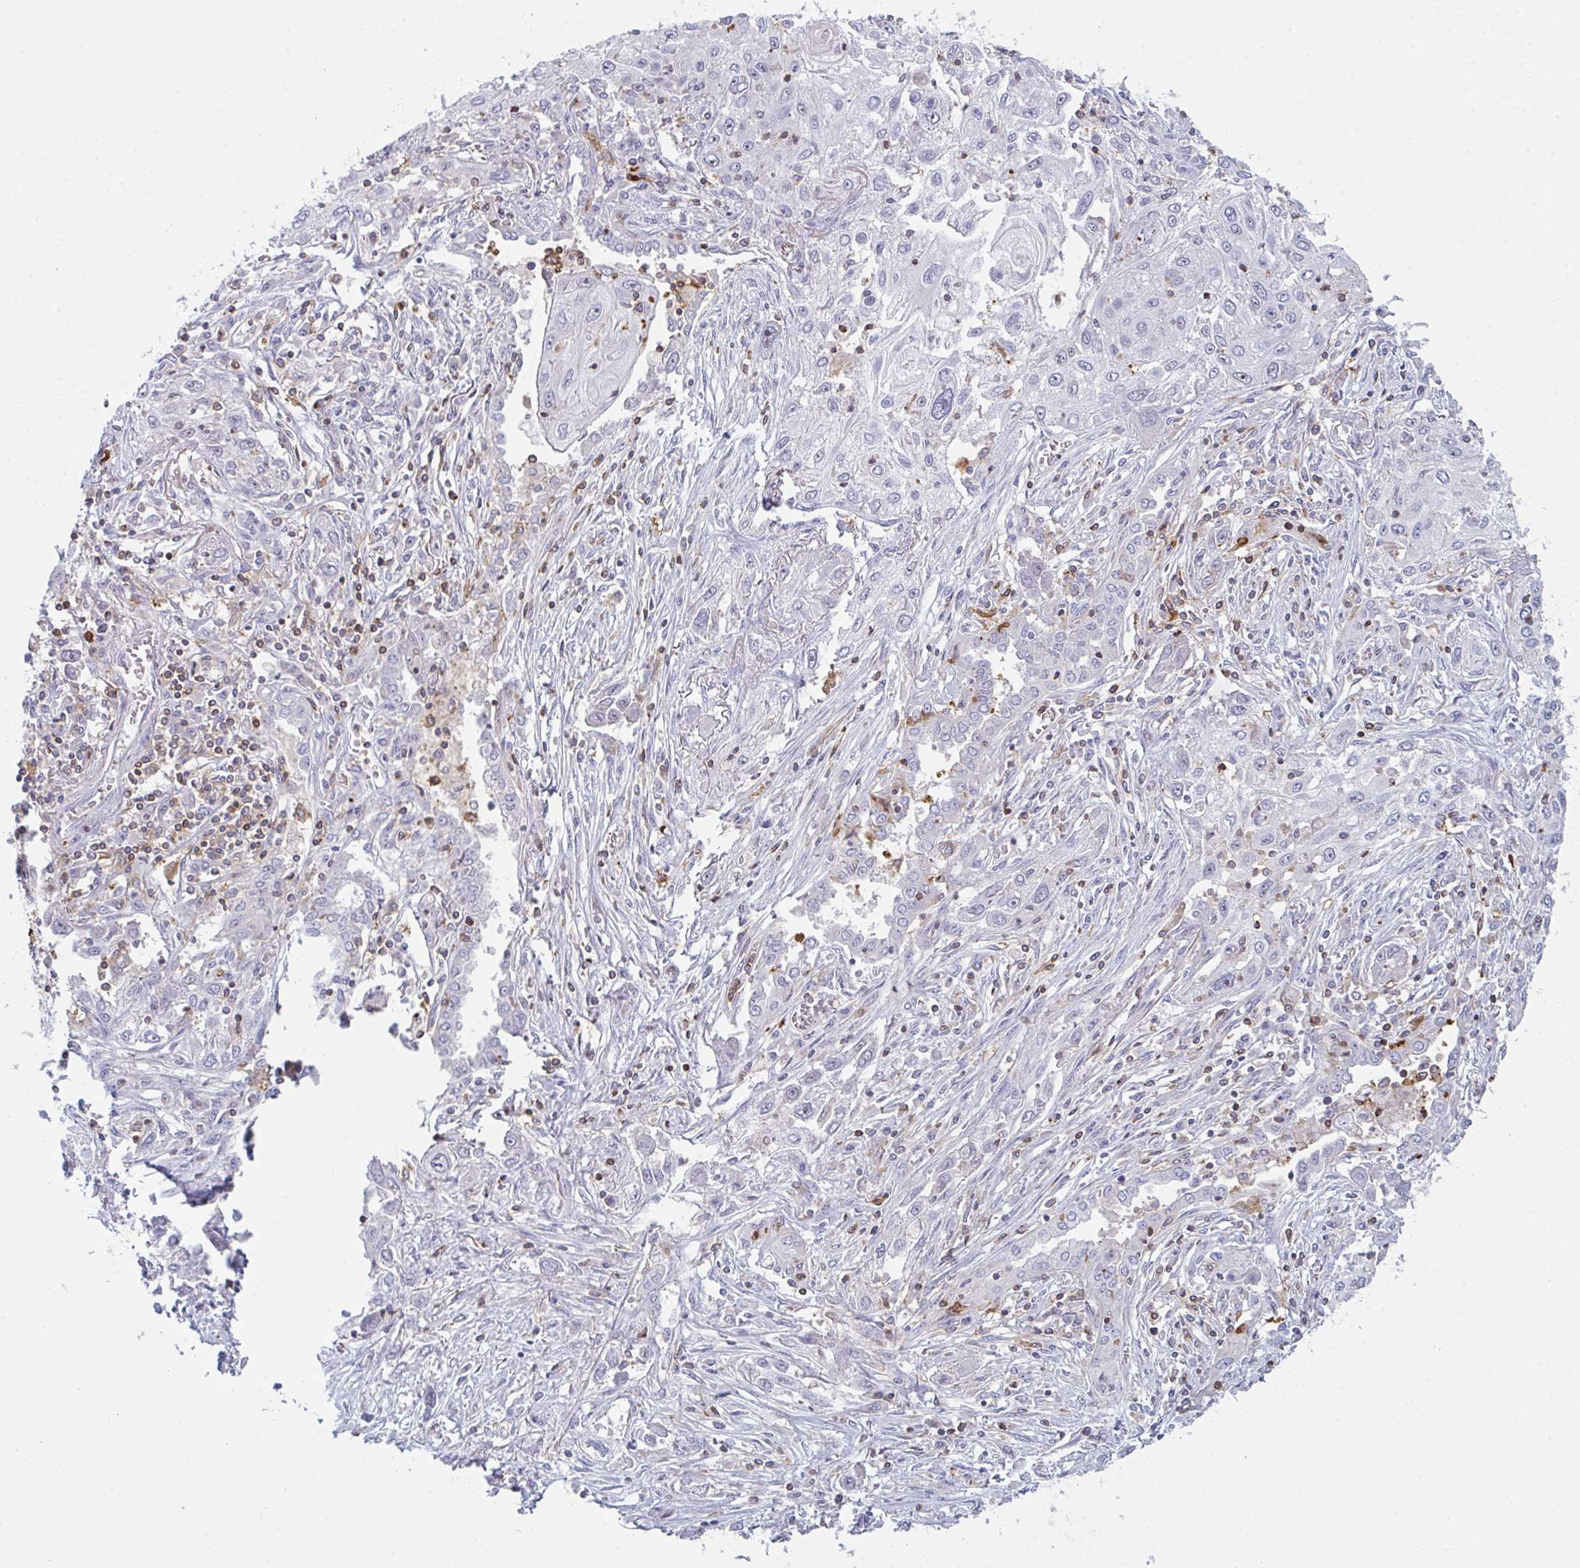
{"staining": {"intensity": "negative", "quantity": "none", "location": "none"}, "tissue": "lung cancer", "cell_type": "Tumor cells", "image_type": "cancer", "snomed": [{"axis": "morphology", "description": "Squamous cell carcinoma, NOS"}, {"axis": "topography", "description": "Lung"}], "caption": "Squamous cell carcinoma (lung) stained for a protein using immunohistochemistry demonstrates no expression tumor cells.", "gene": "CD80", "patient": {"sex": "female", "age": 69}}